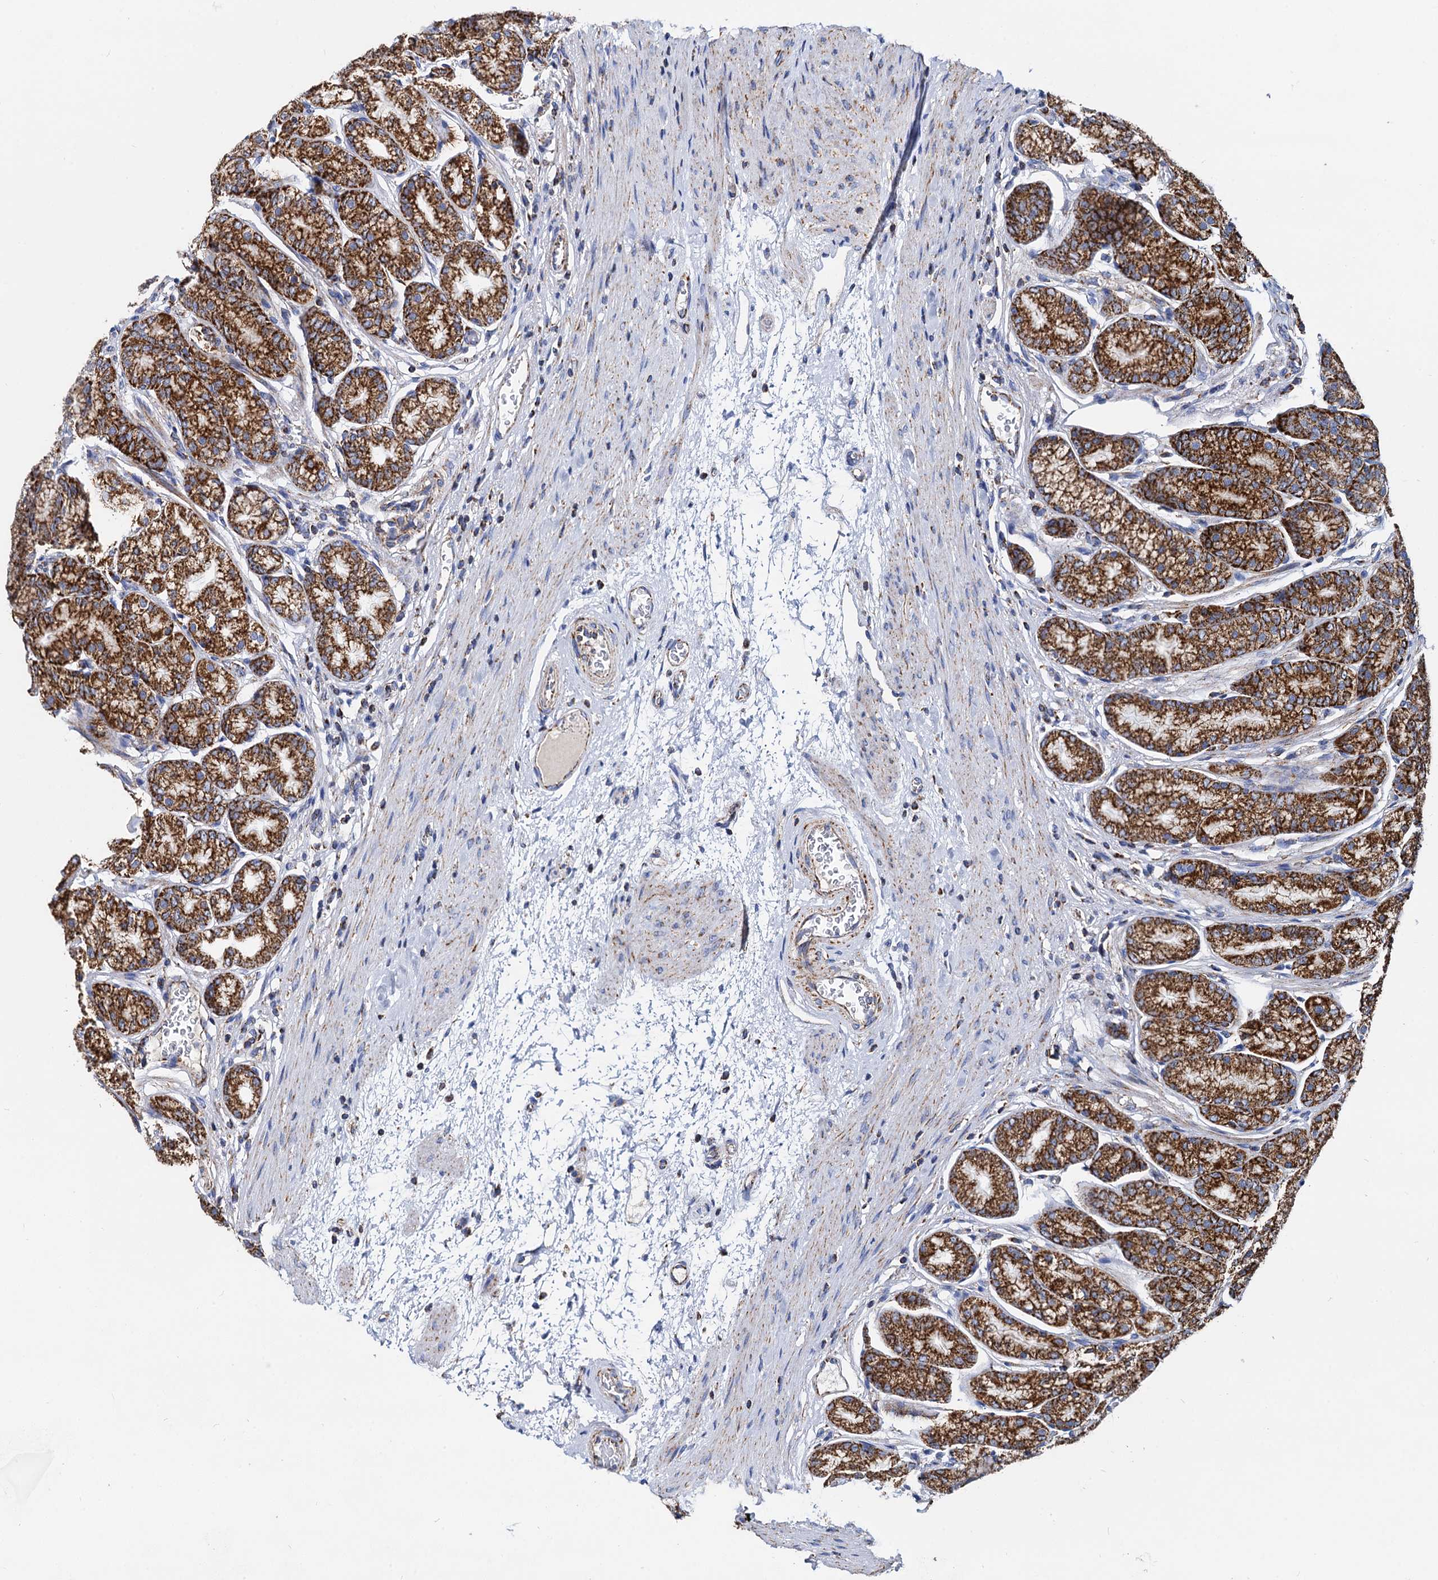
{"staining": {"intensity": "strong", "quantity": ">75%", "location": "cytoplasmic/membranous"}, "tissue": "stomach", "cell_type": "Glandular cells", "image_type": "normal", "snomed": [{"axis": "morphology", "description": "Normal tissue, NOS"}, {"axis": "morphology", "description": "Adenocarcinoma, NOS"}, {"axis": "morphology", "description": "Adenocarcinoma, High grade"}, {"axis": "topography", "description": "Stomach, upper"}, {"axis": "topography", "description": "Stomach"}], "caption": "This image demonstrates IHC staining of unremarkable stomach, with high strong cytoplasmic/membranous positivity in about >75% of glandular cells.", "gene": "TIMM10", "patient": {"sex": "female", "age": 65}}